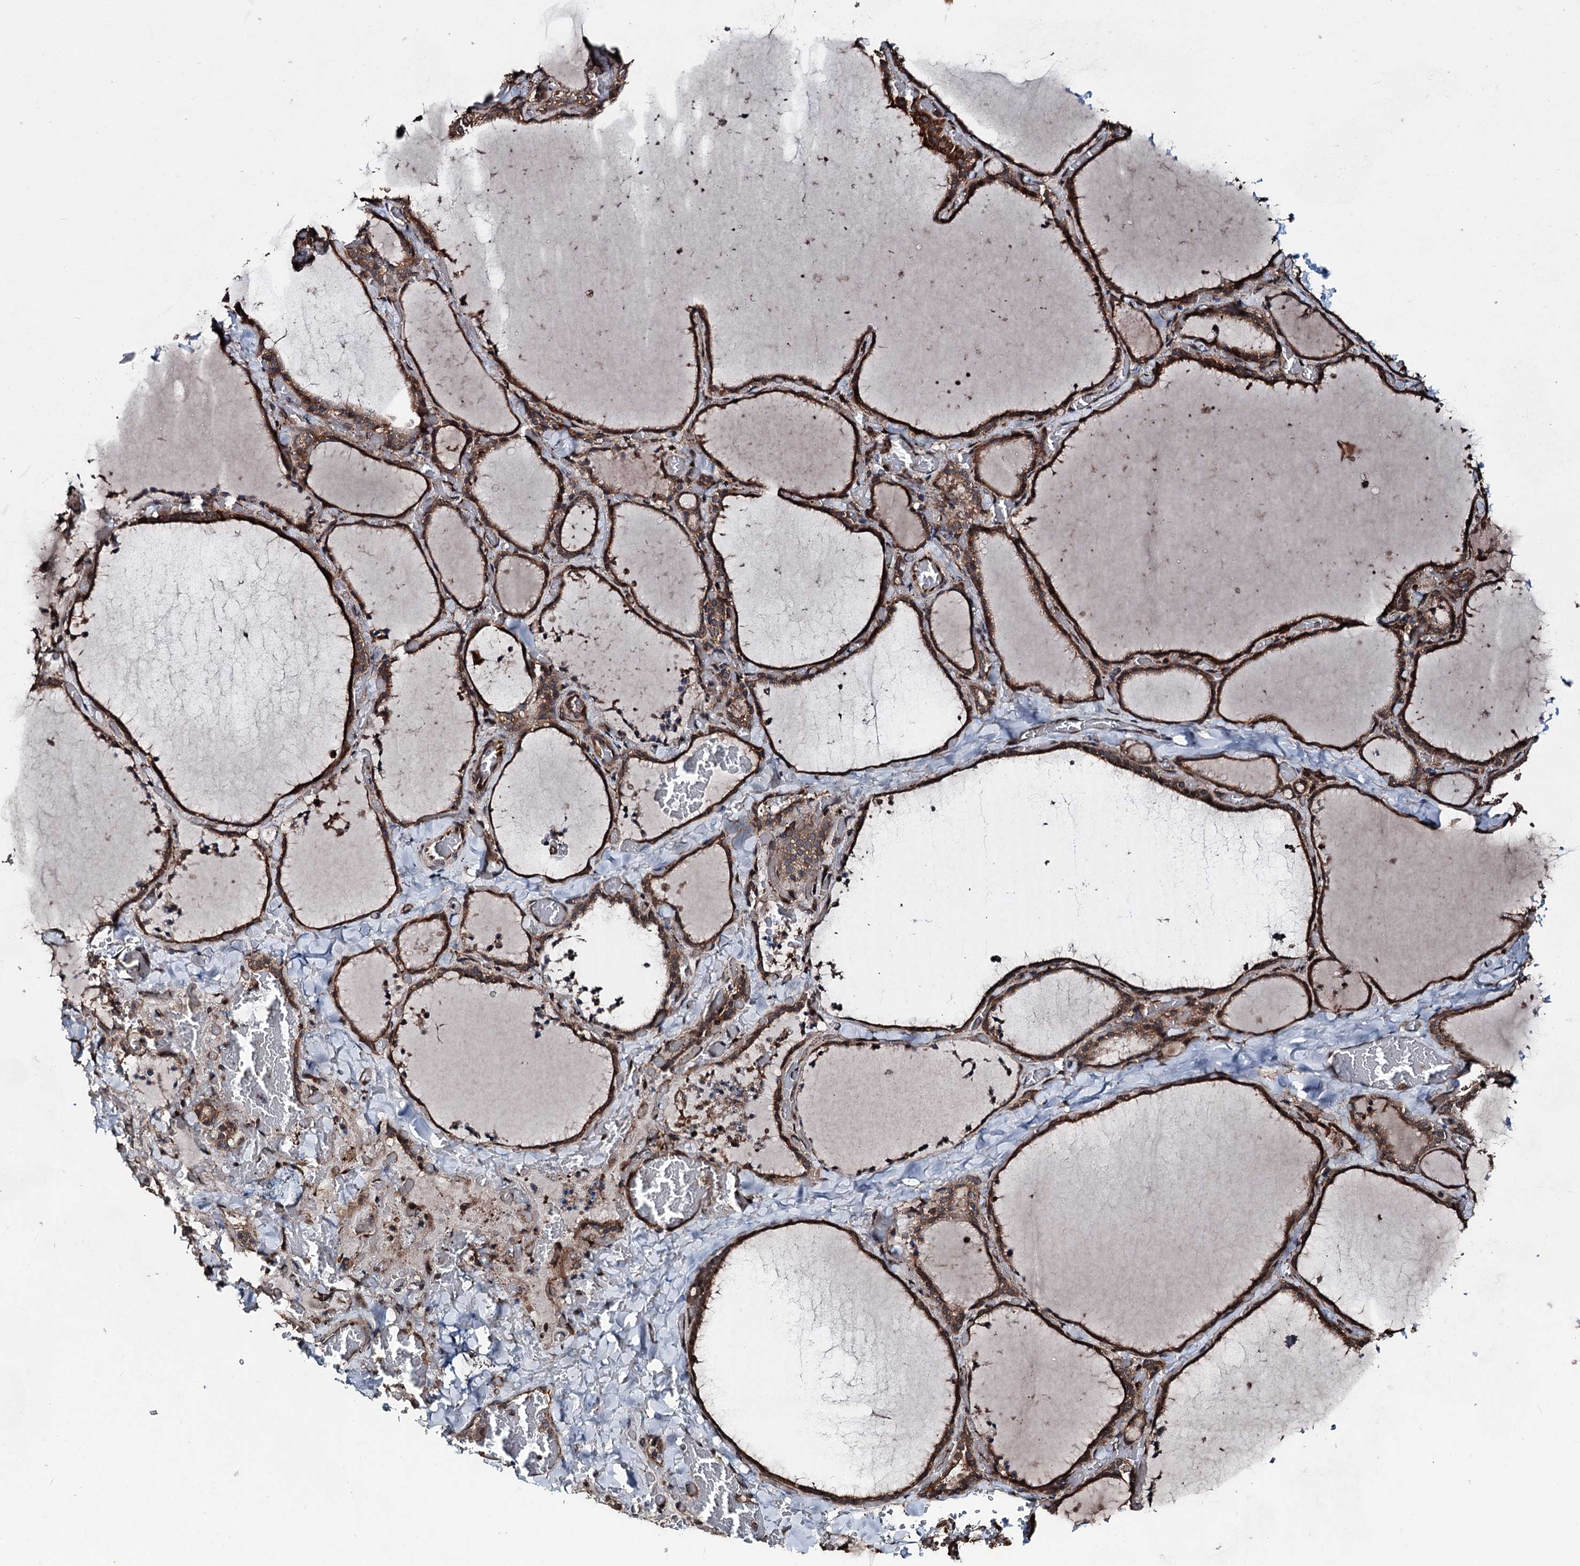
{"staining": {"intensity": "strong", "quantity": ">75%", "location": "cytoplasmic/membranous"}, "tissue": "thyroid gland", "cell_type": "Glandular cells", "image_type": "normal", "snomed": [{"axis": "morphology", "description": "Normal tissue, NOS"}, {"axis": "topography", "description": "Thyroid gland"}], "caption": "Immunohistochemical staining of normal human thyroid gland demonstrates strong cytoplasmic/membranous protein staining in about >75% of glandular cells. Nuclei are stained in blue.", "gene": "DDIAS", "patient": {"sex": "female", "age": 22}}